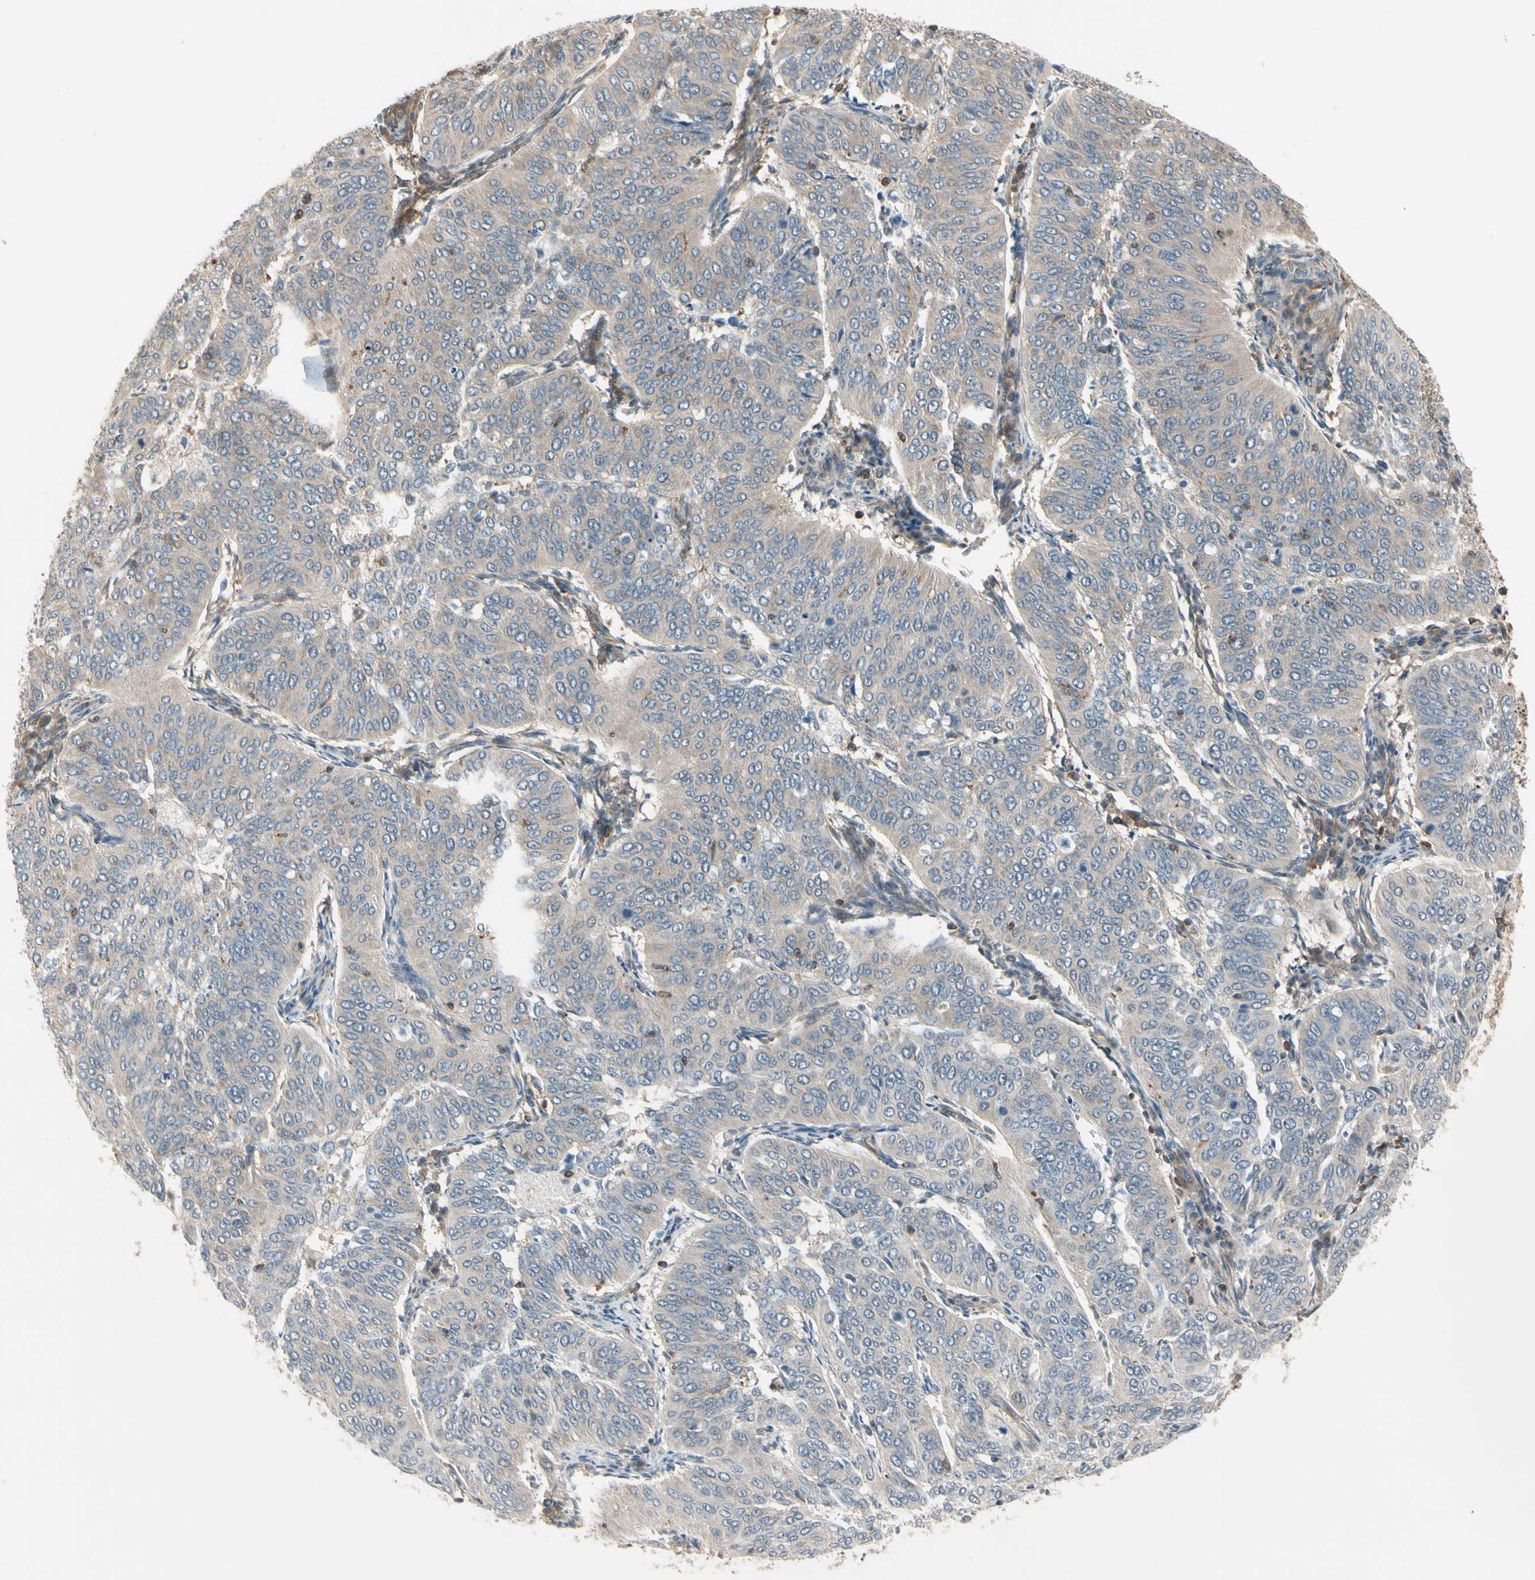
{"staining": {"intensity": "weak", "quantity": "25%-75%", "location": "cytoplasmic/membranous"}, "tissue": "cervical cancer", "cell_type": "Tumor cells", "image_type": "cancer", "snomed": [{"axis": "morphology", "description": "Normal tissue, NOS"}, {"axis": "morphology", "description": "Squamous cell carcinoma, NOS"}, {"axis": "topography", "description": "Cervix"}], "caption": "Immunohistochemical staining of human squamous cell carcinoma (cervical) demonstrates low levels of weak cytoplasmic/membranous protein staining in about 25%-75% of tumor cells. (Brightfield microscopy of DAB IHC at high magnification).", "gene": "OXSR1", "patient": {"sex": "female", "age": 39}}